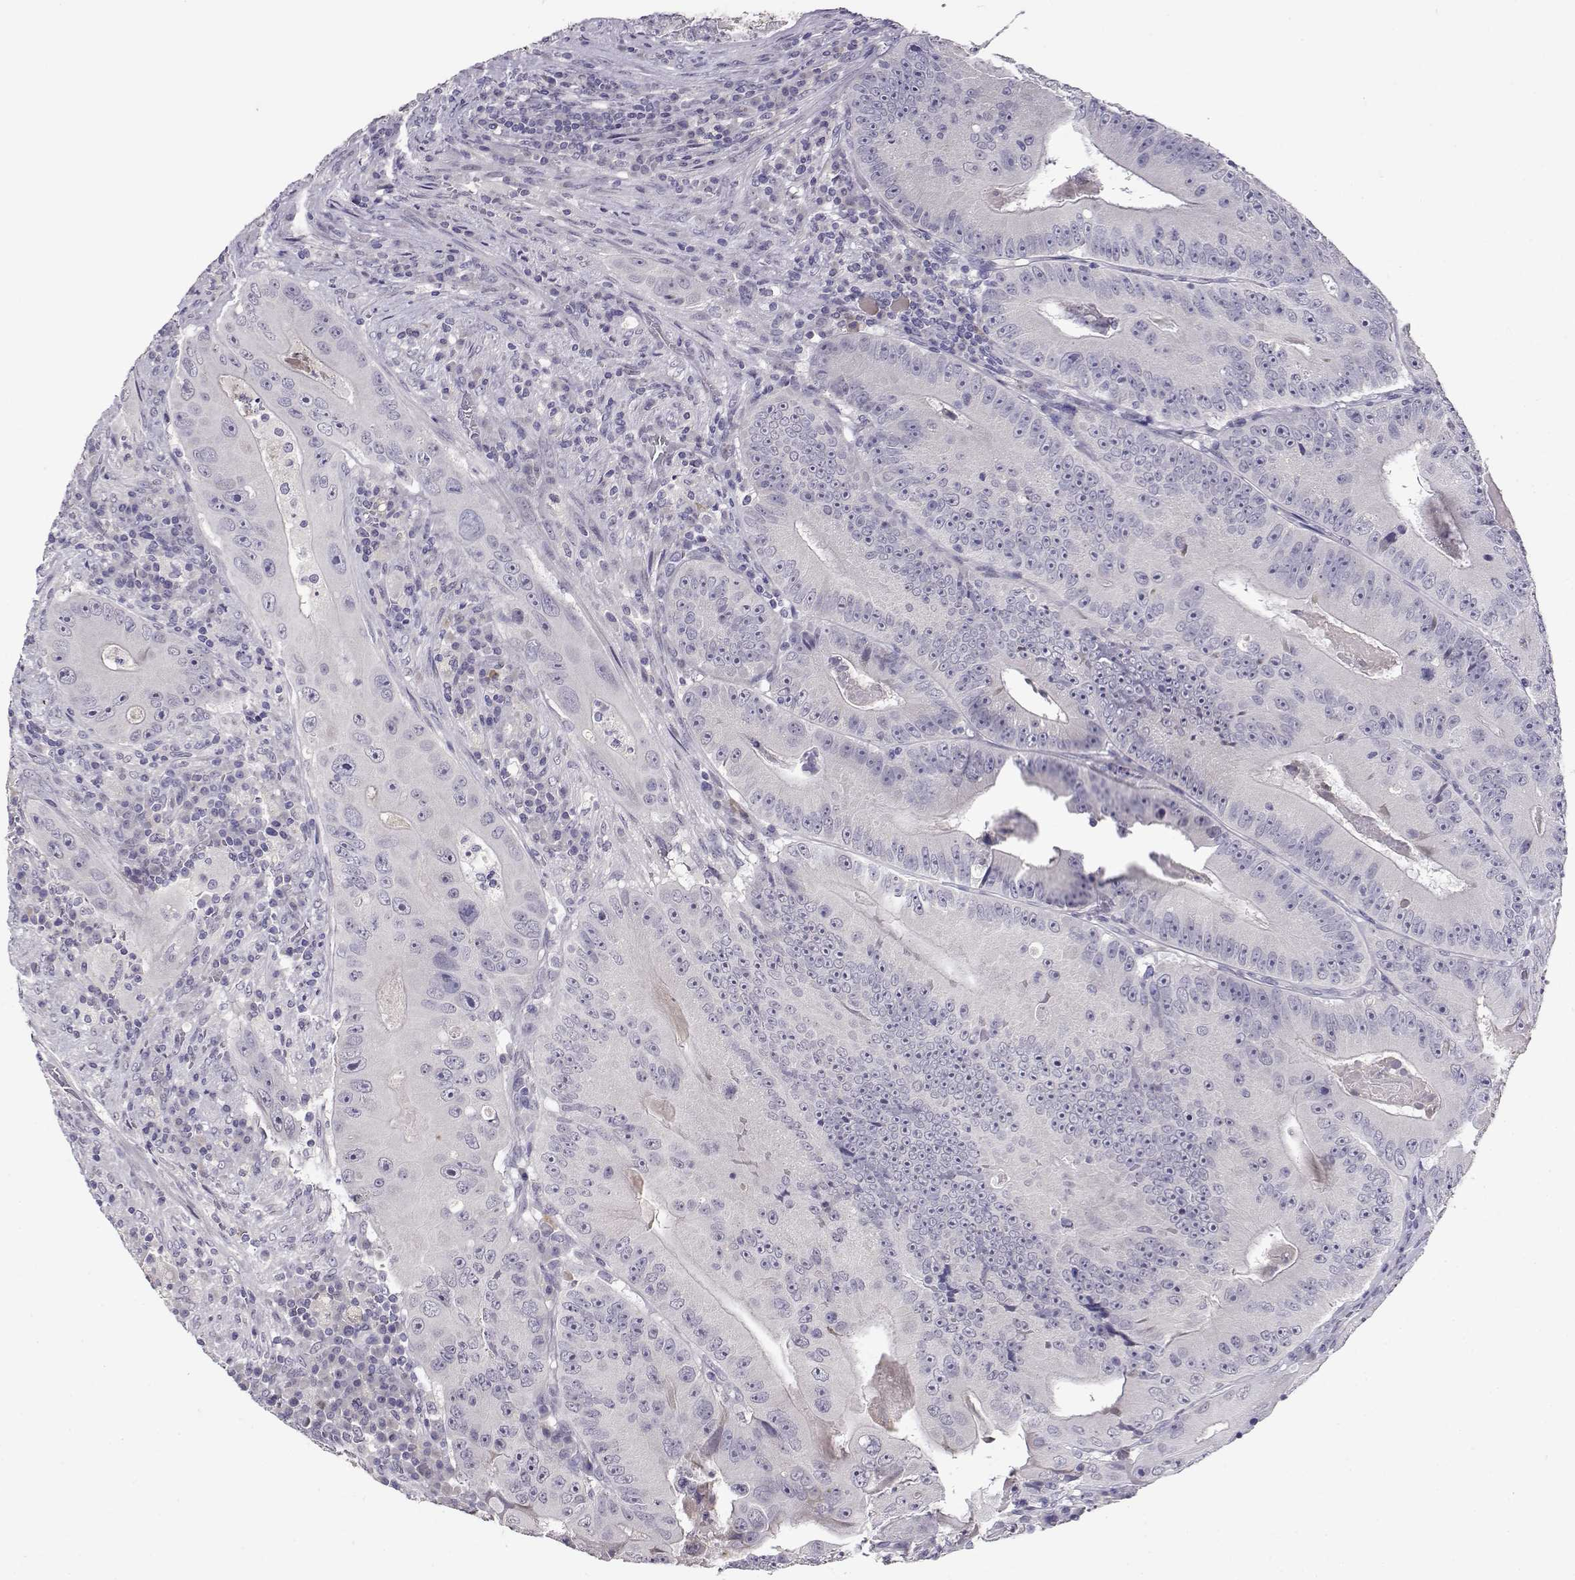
{"staining": {"intensity": "negative", "quantity": "none", "location": "none"}, "tissue": "colorectal cancer", "cell_type": "Tumor cells", "image_type": "cancer", "snomed": [{"axis": "morphology", "description": "Adenocarcinoma, NOS"}, {"axis": "topography", "description": "Colon"}], "caption": "Tumor cells show no significant protein positivity in colorectal cancer.", "gene": "RHOXF2", "patient": {"sex": "female", "age": 86}}